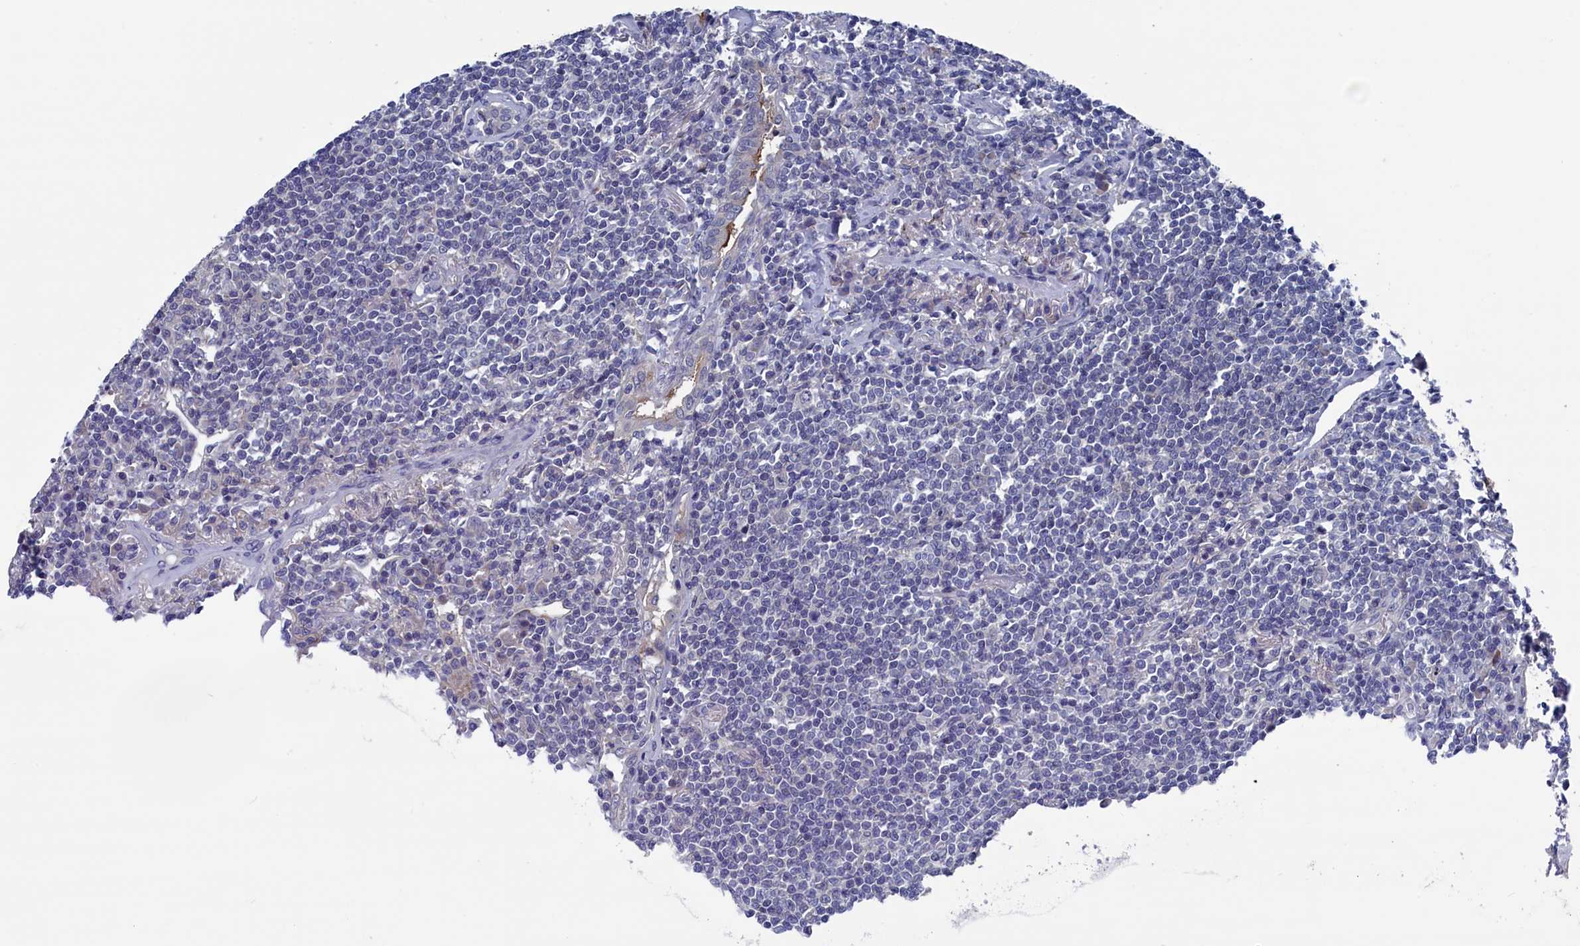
{"staining": {"intensity": "negative", "quantity": "none", "location": "none"}, "tissue": "lymphoma", "cell_type": "Tumor cells", "image_type": "cancer", "snomed": [{"axis": "morphology", "description": "Malignant lymphoma, non-Hodgkin's type, Low grade"}, {"axis": "topography", "description": "Lung"}], "caption": "IHC of lymphoma shows no positivity in tumor cells.", "gene": "SPATA13", "patient": {"sex": "female", "age": 71}}